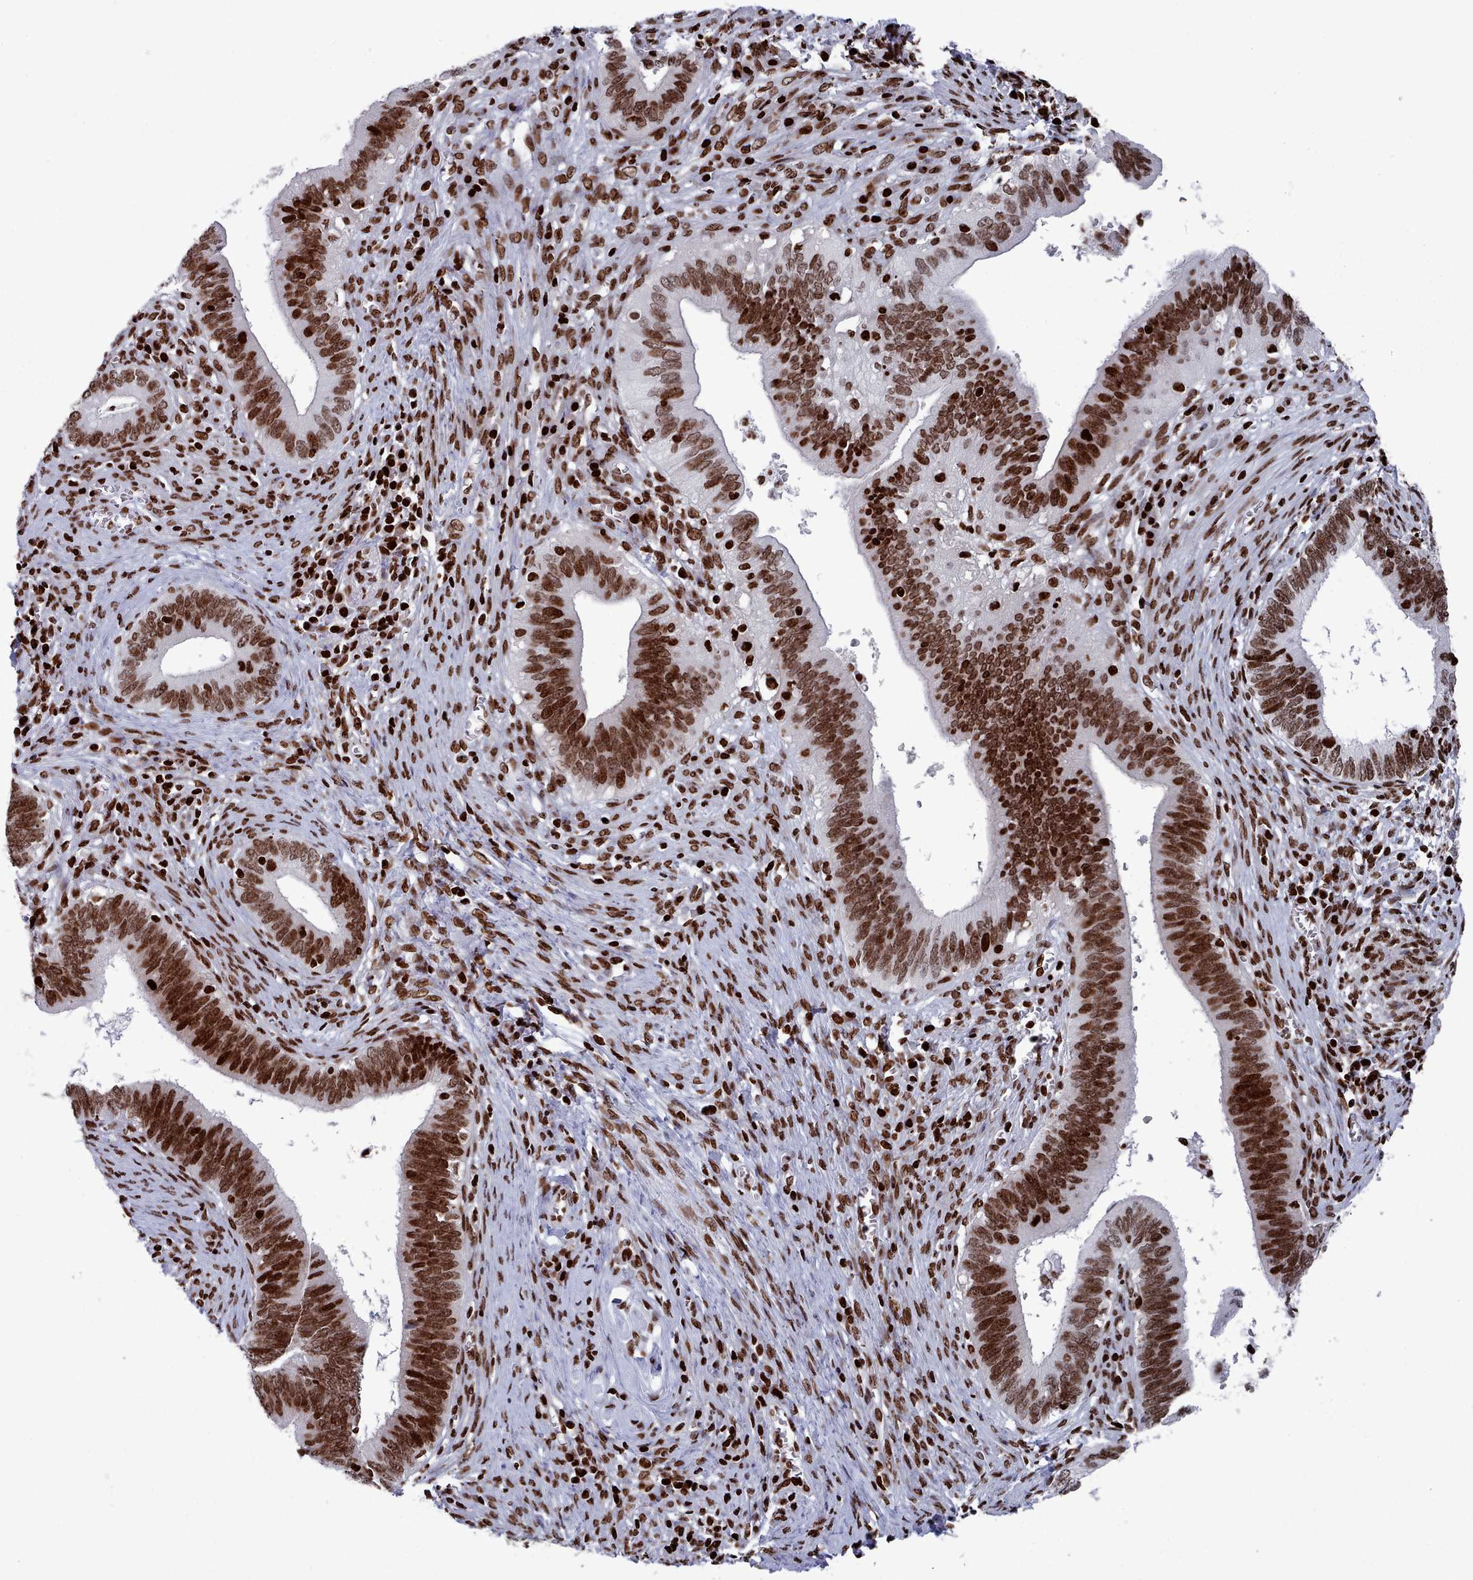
{"staining": {"intensity": "strong", "quantity": ">75%", "location": "nuclear"}, "tissue": "cervical cancer", "cell_type": "Tumor cells", "image_type": "cancer", "snomed": [{"axis": "morphology", "description": "Adenocarcinoma, NOS"}, {"axis": "topography", "description": "Cervix"}], "caption": "IHC (DAB) staining of cervical cancer exhibits strong nuclear protein positivity in about >75% of tumor cells.", "gene": "PCDHB12", "patient": {"sex": "female", "age": 42}}